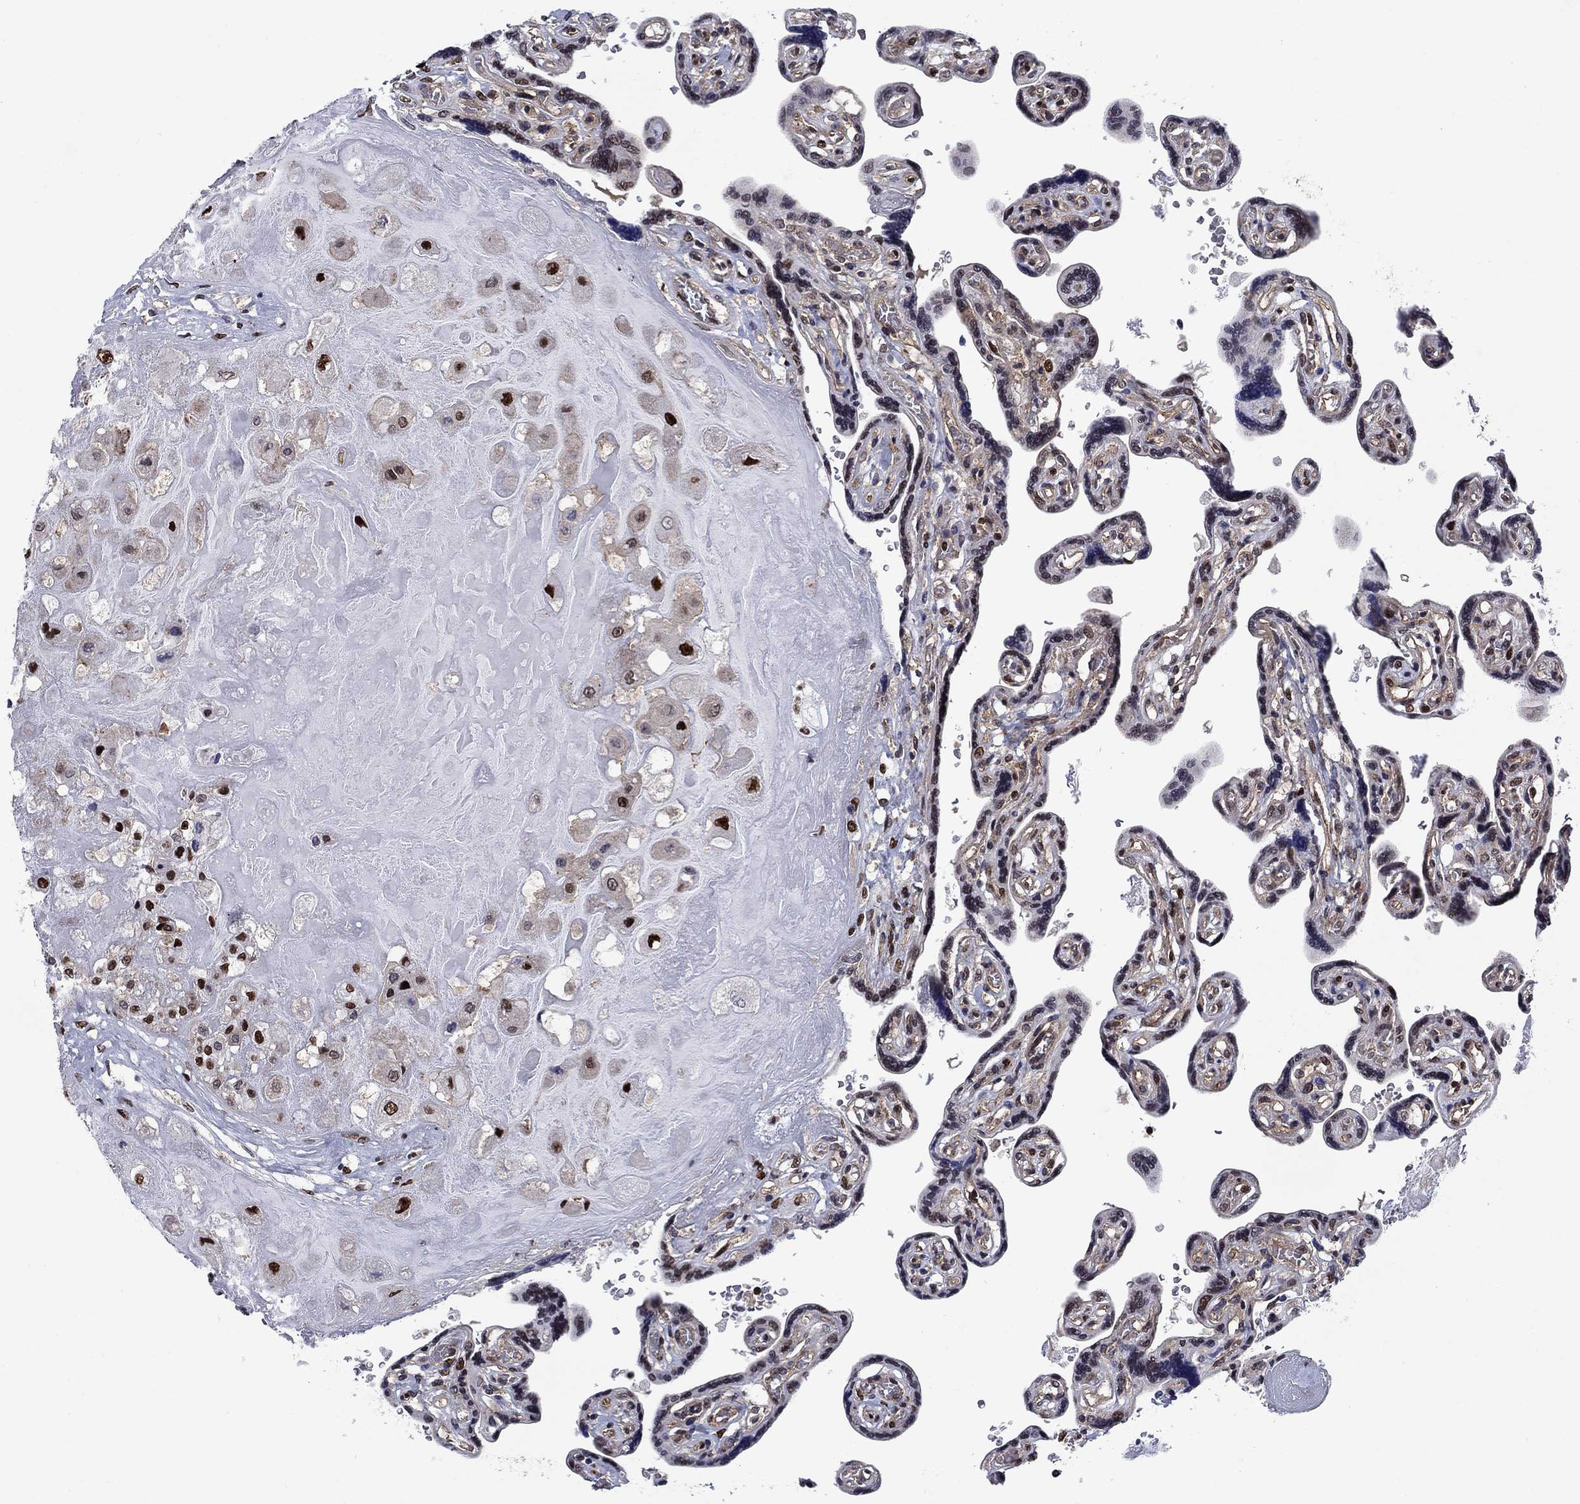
{"staining": {"intensity": "strong", "quantity": ">75%", "location": "nuclear"}, "tissue": "placenta", "cell_type": "Decidual cells", "image_type": "normal", "snomed": [{"axis": "morphology", "description": "Normal tissue, NOS"}, {"axis": "topography", "description": "Placenta"}], "caption": "Strong nuclear expression for a protein is present in about >75% of decidual cells of unremarkable placenta using immunohistochemistry (IHC).", "gene": "RPRD1B", "patient": {"sex": "female", "age": 32}}